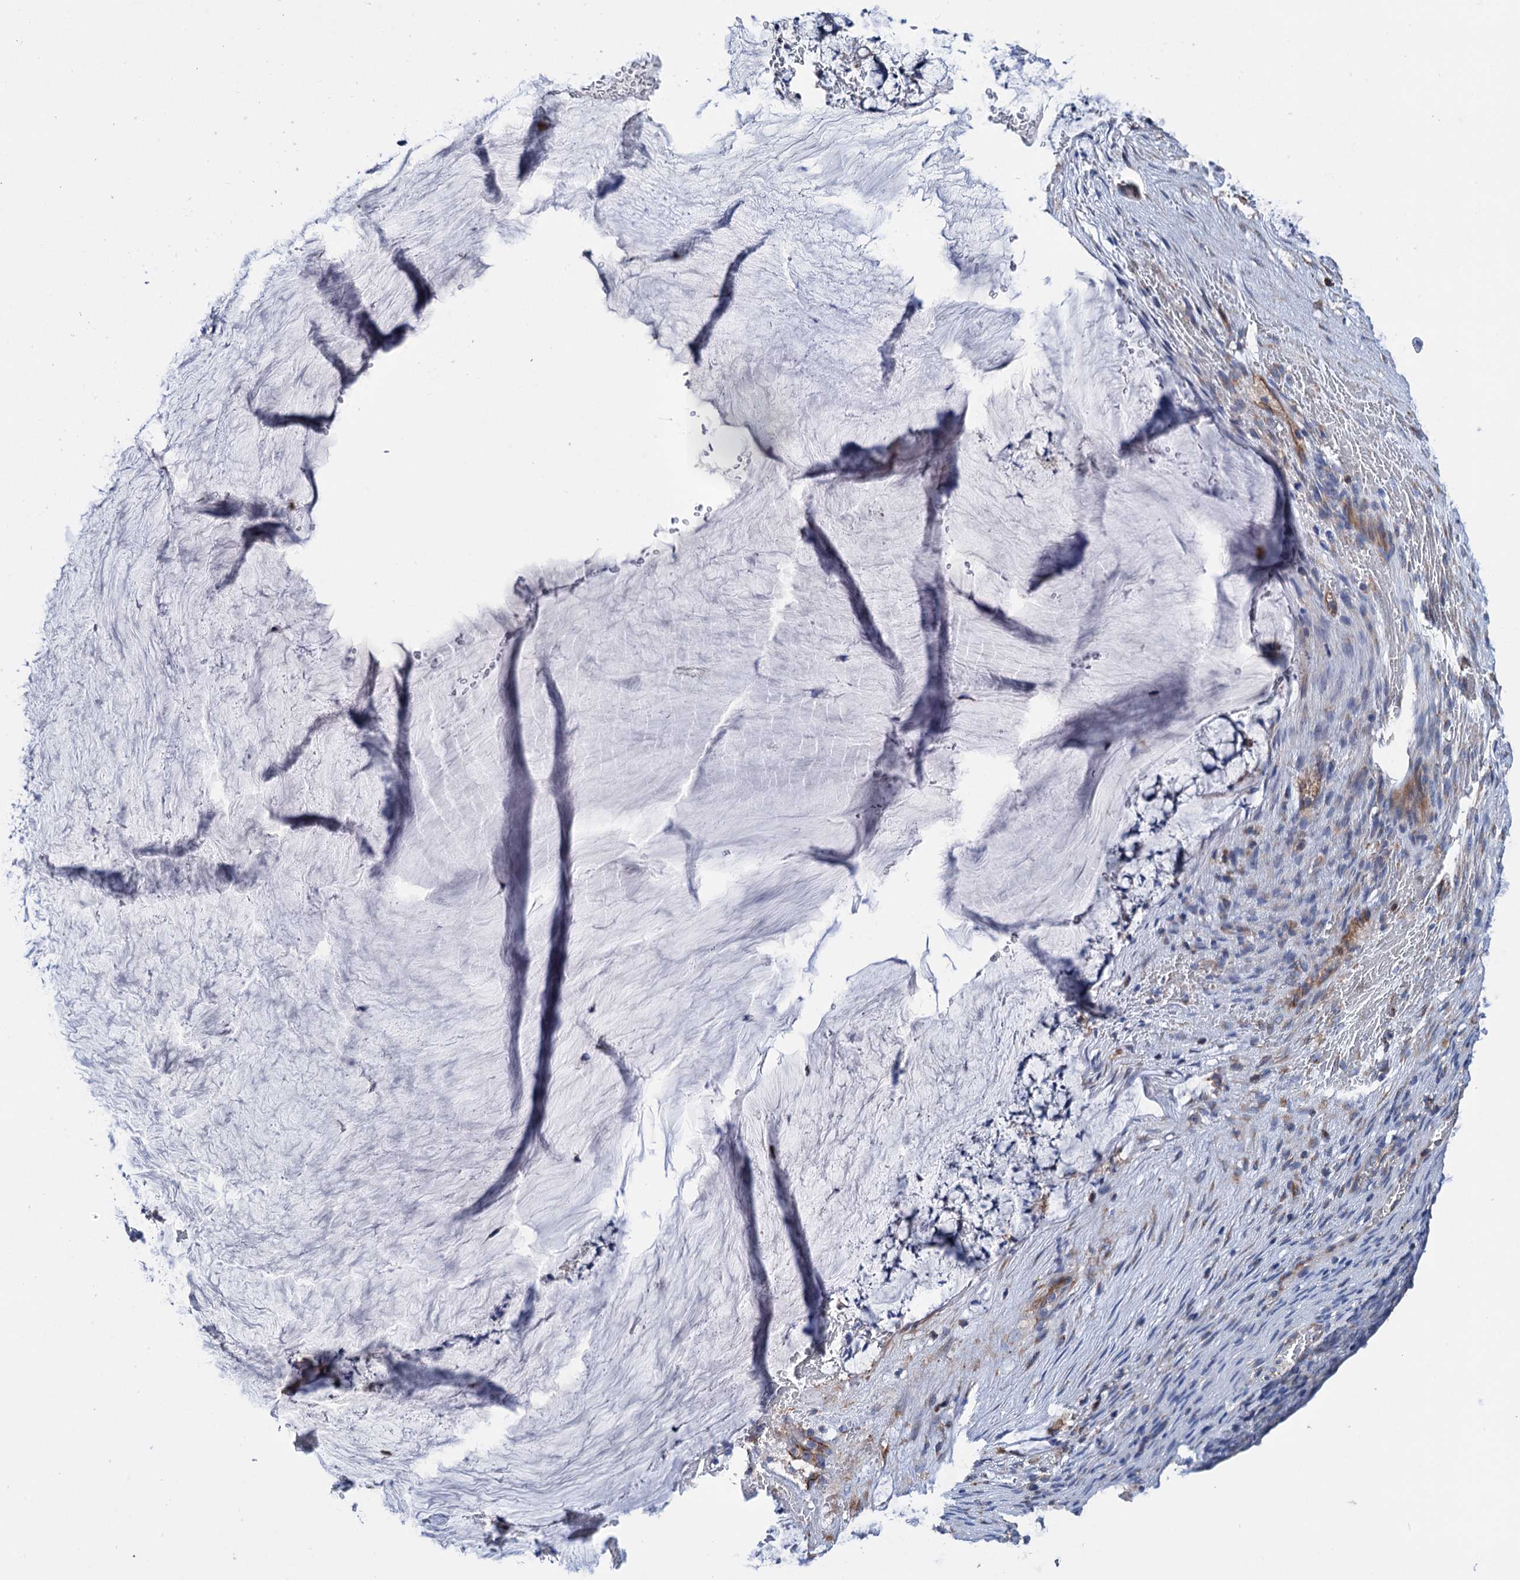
{"staining": {"intensity": "negative", "quantity": "none", "location": "none"}, "tissue": "ovarian cancer", "cell_type": "Tumor cells", "image_type": "cancer", "snomed": [{"axis": "morphology", "description": "Cystadenocarcinoma, mucinous, NOS"}, {"axis": "topography", "description": "Ovary"}], "caption": "An immunohistochemistry (IHC) photomicrograph of mucinous cystadenocarcinoma (ovarian) is shown. There is no staining in tumor cells of mucinous cystadenocarcinoma (ovarian).", "gene": "SCPEP1", "patient": {"sex": "female", "age": 42}}